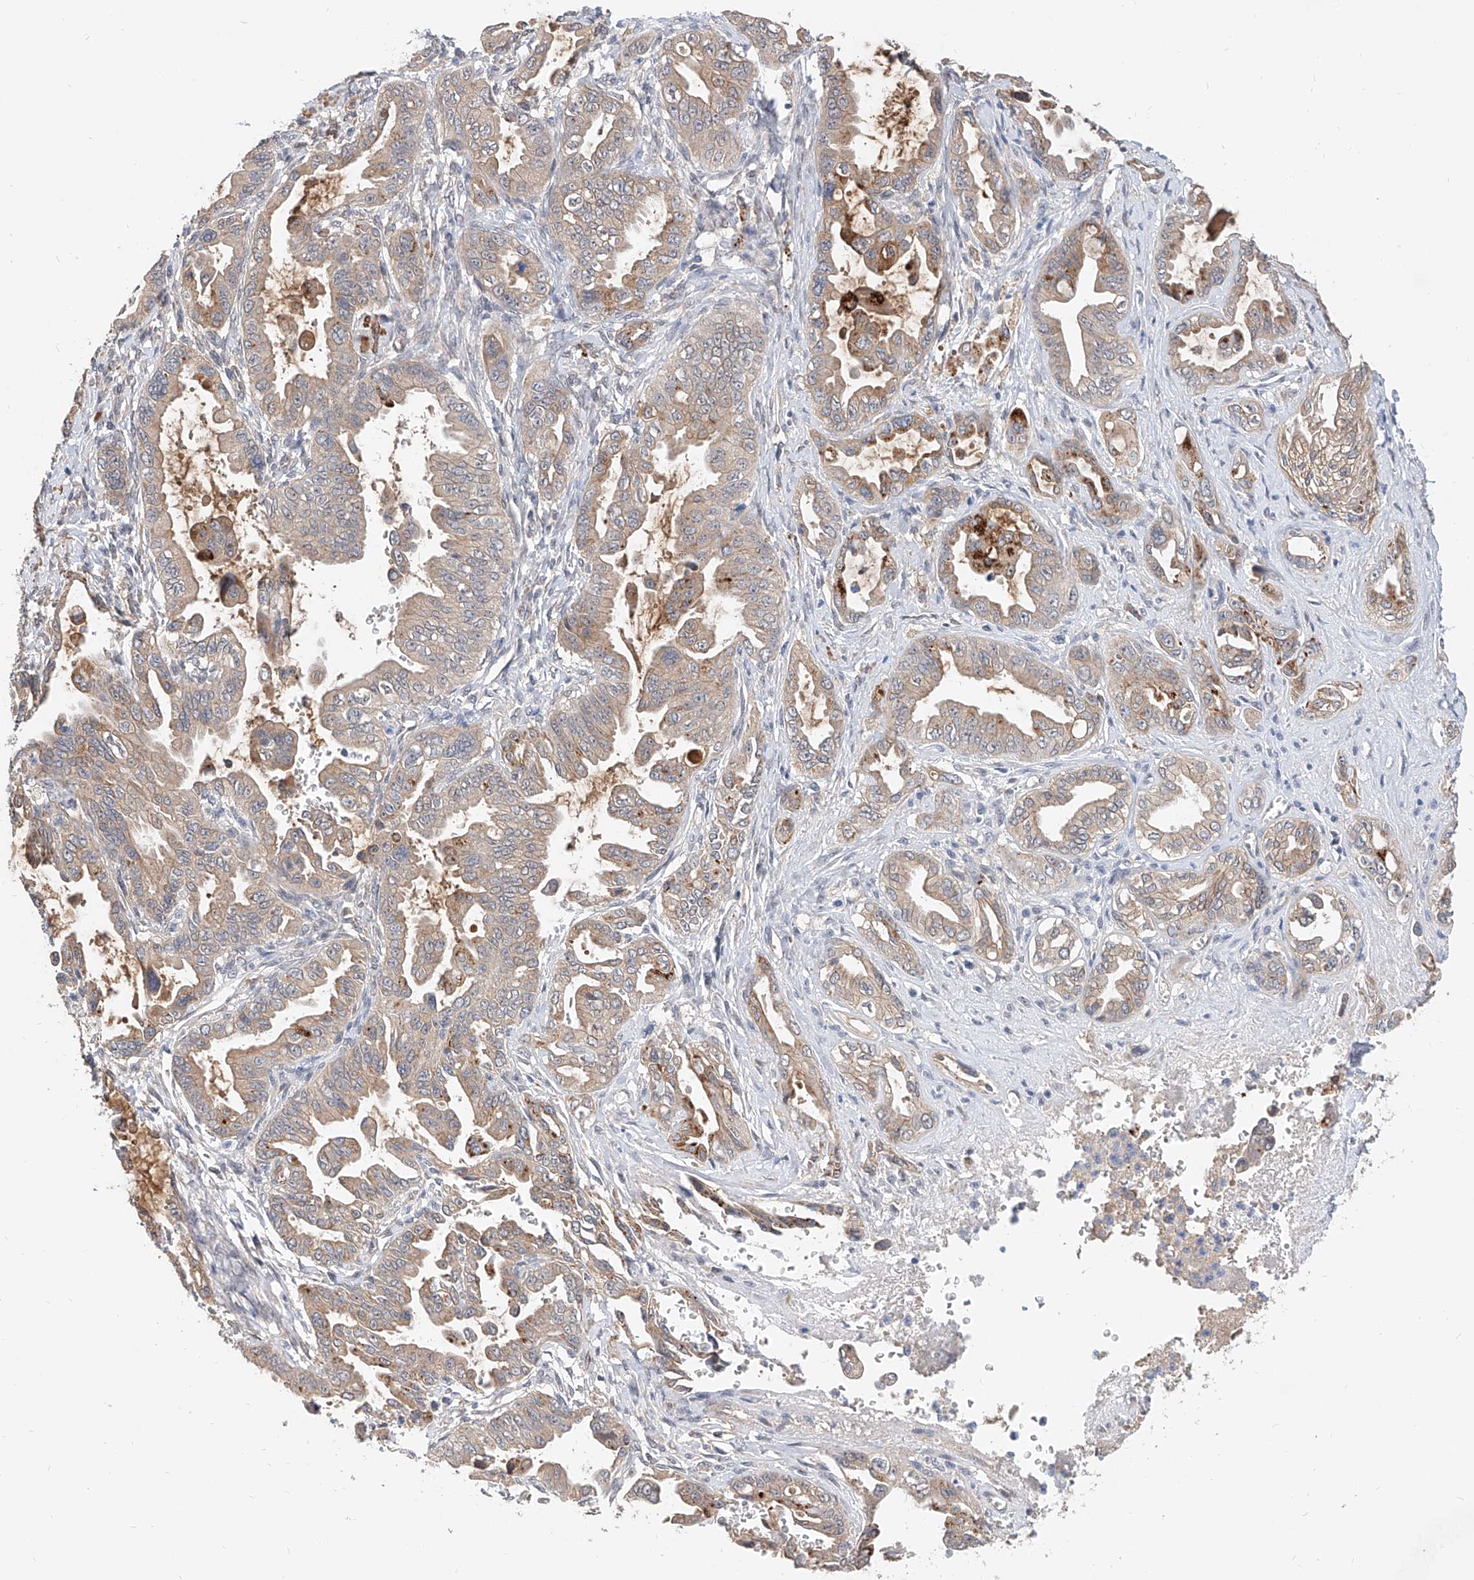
{"staining": {"intensity": "weak", "quantity": ">75%", "location": "cytoplasmic/membranous"}, "tissue": "pancreatic cancer", "cell_type": "Tumor cells", "image_type": "cancer", "snomed": [{"axis": "morphology", "description": "Adenocarcinoma, NOS"}, {"axis": "topography", "description": "Pancreas"}], "caption": "DAB (3,3'-diaminobenzidine) immunohistochemical staining of pancreatic cancer reveals weak cytoplasmic/membranous protein staining in about >75% of tumor cells.", "gene": "MAGEE2", "patient": {"sex": "male", "age": 70}}